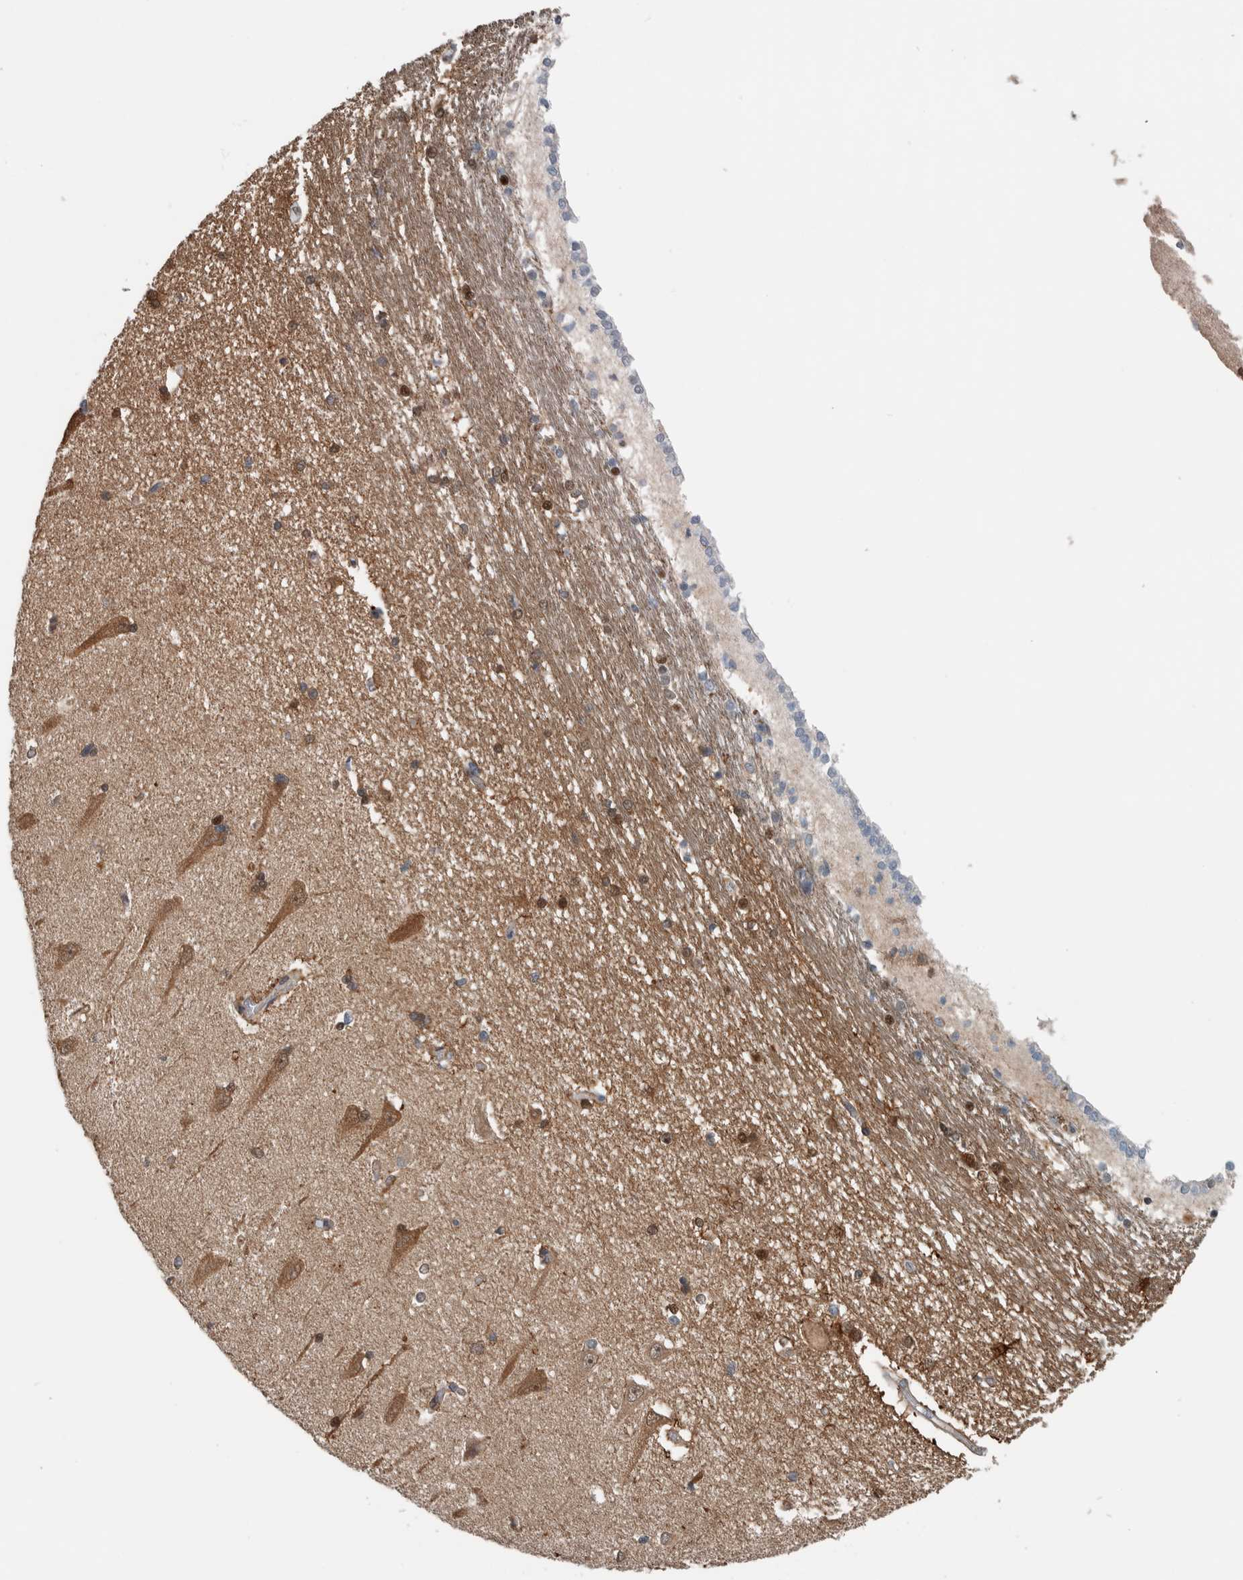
{"staining": {"intensity": "moderate", "quantity": "25%-75%", "location": "cytoplasmic/membranous,nuclear"}, "tissue": "hippocampus", "cell_type": "Glial cells", "image_type": "normal", "snomed": [{"axis": "morphology", "description": "Normal tissue, NOS"}, {"axis": "topography", "description": "Hippocampus"}], "caption": "DAB immunohistochemical staining of unremarkable hippocampus reveals moderate cytoplasmic/membranous,nuclear protein expression in approximately 25%-75% of glial cells. Ihc stains the protein in brown and the nuclei are stained blue.", "gene": "ALAD", "patient": {"sex": "male", "age": 45}}